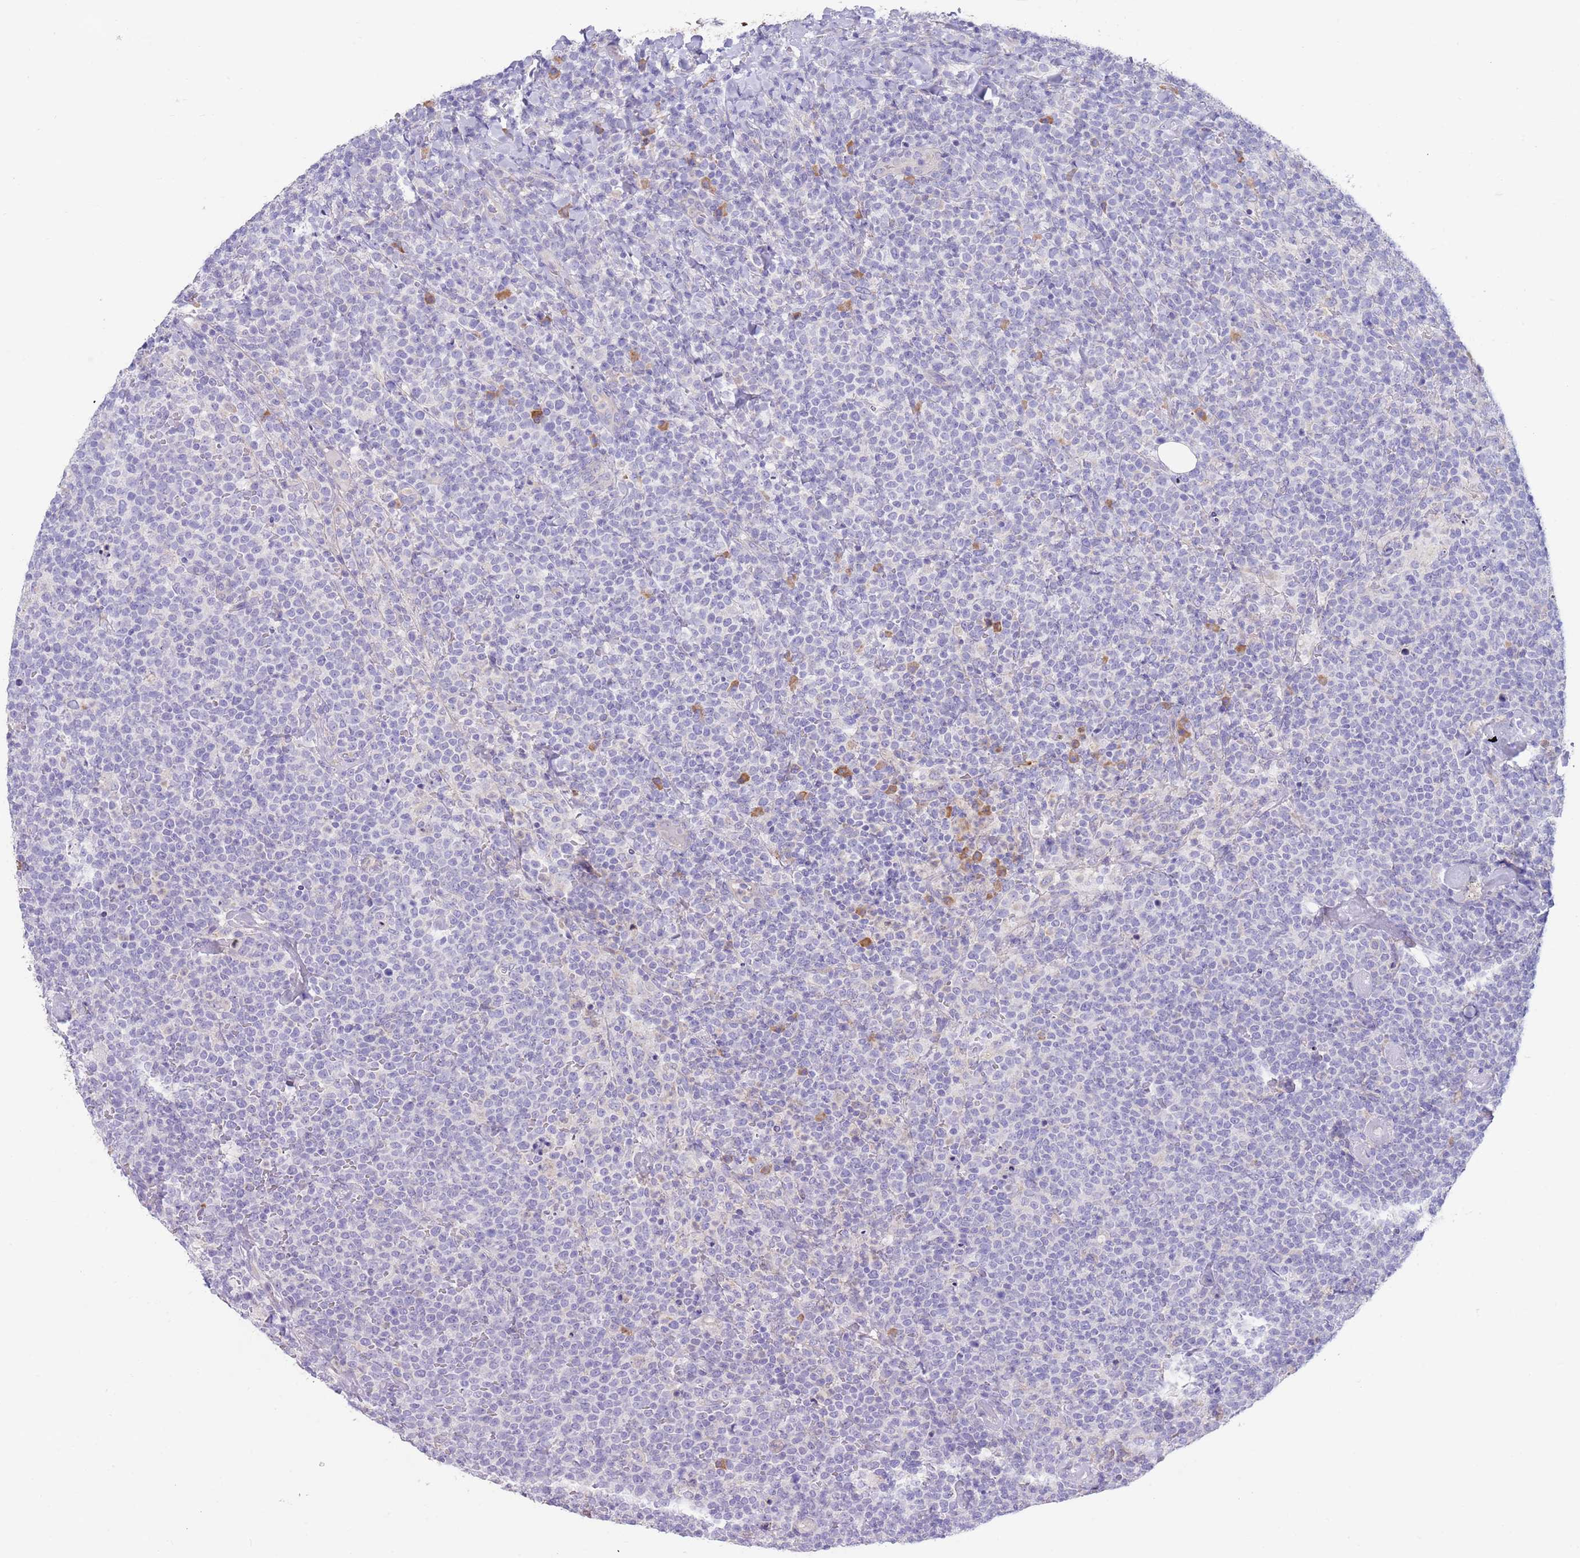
{"staining": {"intensity": "negative", "quantity": "none", "location": "none"}, "tissue": "lymphoma", "cell_type": "Tumor cells", "image_type": "cancer", "snomed": [{"axis": "morphology", "description": "Malignant lymphoma, non-Hodgkin's type, High grade"}, {"axis": "topography", "description": "Lymph node"}], "caption": "This is an immunohistochemistry (IHC) image of human high-grade malignant lymphoma, non-Hodgkin's type. There is no staining in tumor cells.", "gene": "CCDC149", "patient": {"sex": "male", "age": 61}}